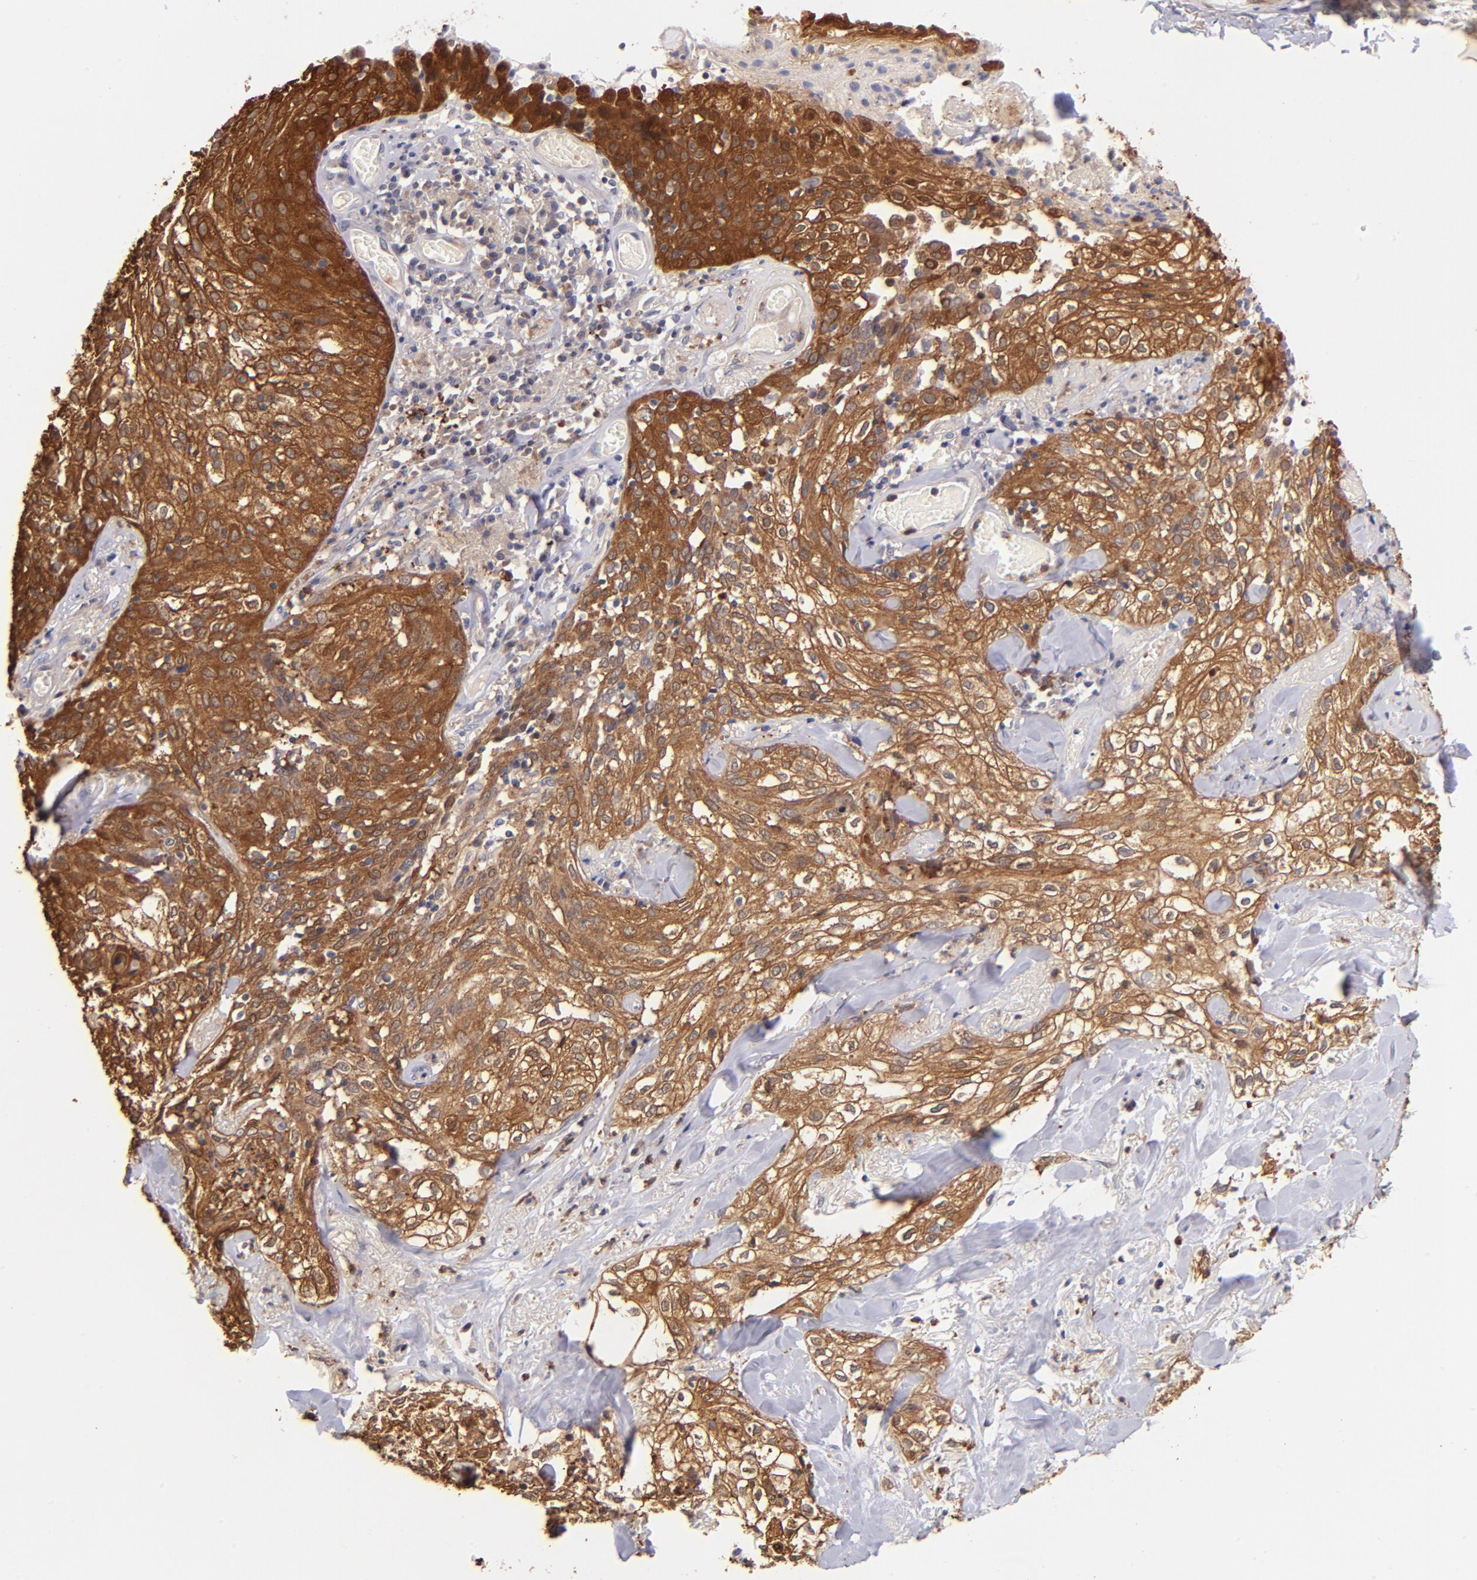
{"staining": {"intensity": "strong", "quantity": ">75%", "location": "cytoplasmic/membranous,nuclear"}, "tissue": "skin cancer", "cell_type": "Tumor cells", "image_type": "cancer", "snomed": [{"axis": "morphology", "description": "Squamous cell carcinoma, NOS"}, {"axis": "topography", "description": "Skin"}], "caption": "Skin cancer (squamous cell carcinoma) stained with DAB immunohistochemistry (IHC) demonstrates high levels of strong cytoplasmic/membranous and nuclear expression in about >75% of tumor cells.", "gene": "YWHAB", "patient": {"sex": "male", "age": 65}}